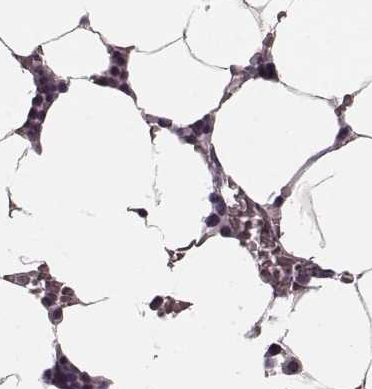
{"staining": {"intensity": "moderate", "quantity": "<25%", "location": "cytoplasmic/membranous"}, "tissue": "bone marrow", "cell_type": "Hematopoietic cells", "image_type": "normal", "snomed": [{"axis": "morphology", "description": "Normal tissue, NOS"}, {"axis": "topography", "description": "Bone marrow"}], "caption": "Immunohistochemistry micrograph of normal bone marrow: human bone marrow stained using immunohistochemistry demonstrates low levels of moderate protein expression localized specifically in the cytoplasmic/membranous of hematopoietic cells, appearing as a cytoplasmic/membranous brown color.", "gene": "CD28", "patient": {"sex": "female", "age": 52}}